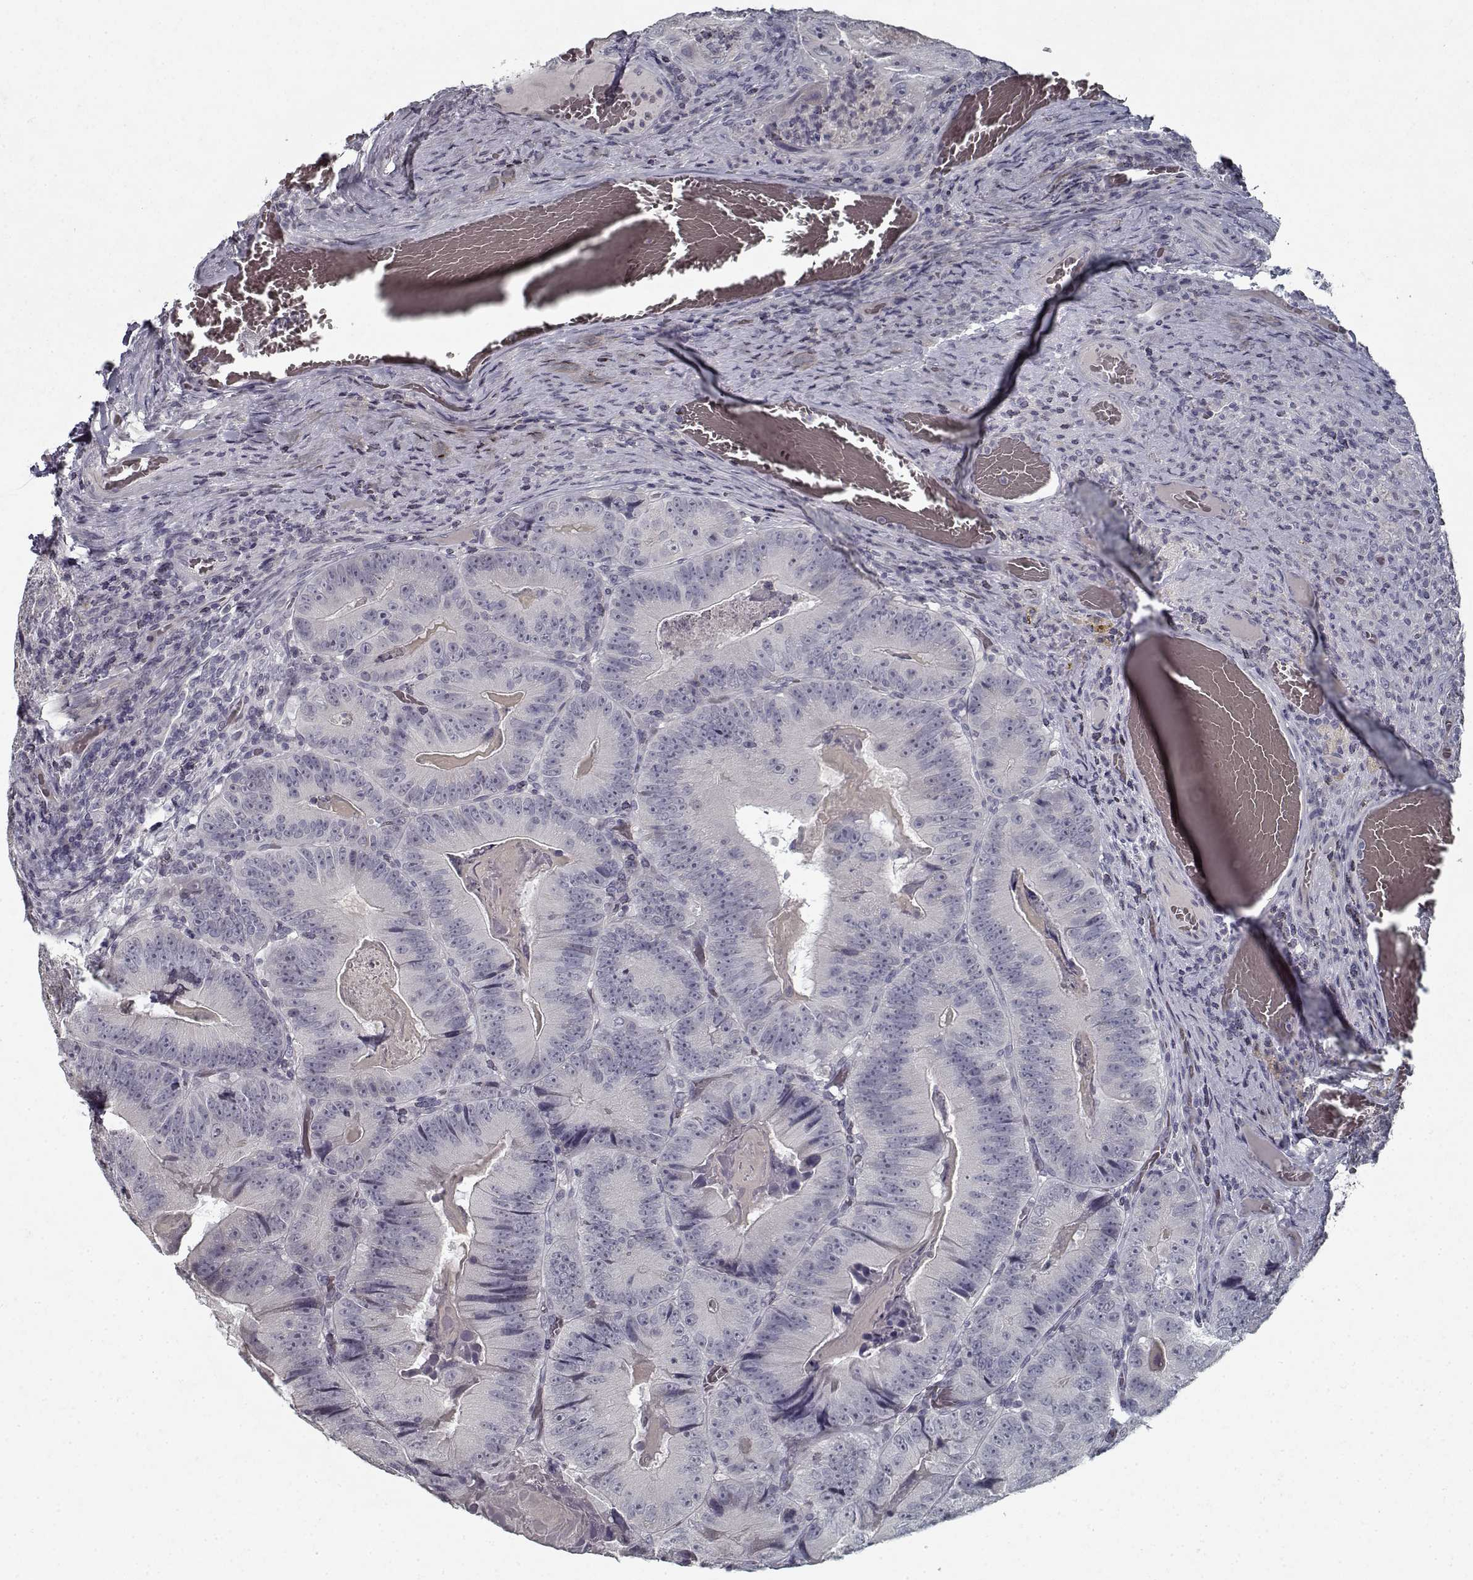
{"staining": {"intensity": "negative", "quantity": "none", "location": "none"}, "tissue": "colorectal cancer", "cell_type": "Tumor cells", "image_type": "cancer", "snomed": [{"axis": "morphology", "description": "Adenocarcinoma, NOS"}, {"axis": "topography", "description": "Colon"}], "caption": "IHC micrograph of adenocarcinoma (colorectal) stained for a protein (brown), which exhibits no expression in tumor cells.", "gene": "GAD2", "patient": {"sex": "female", "age": 86}}